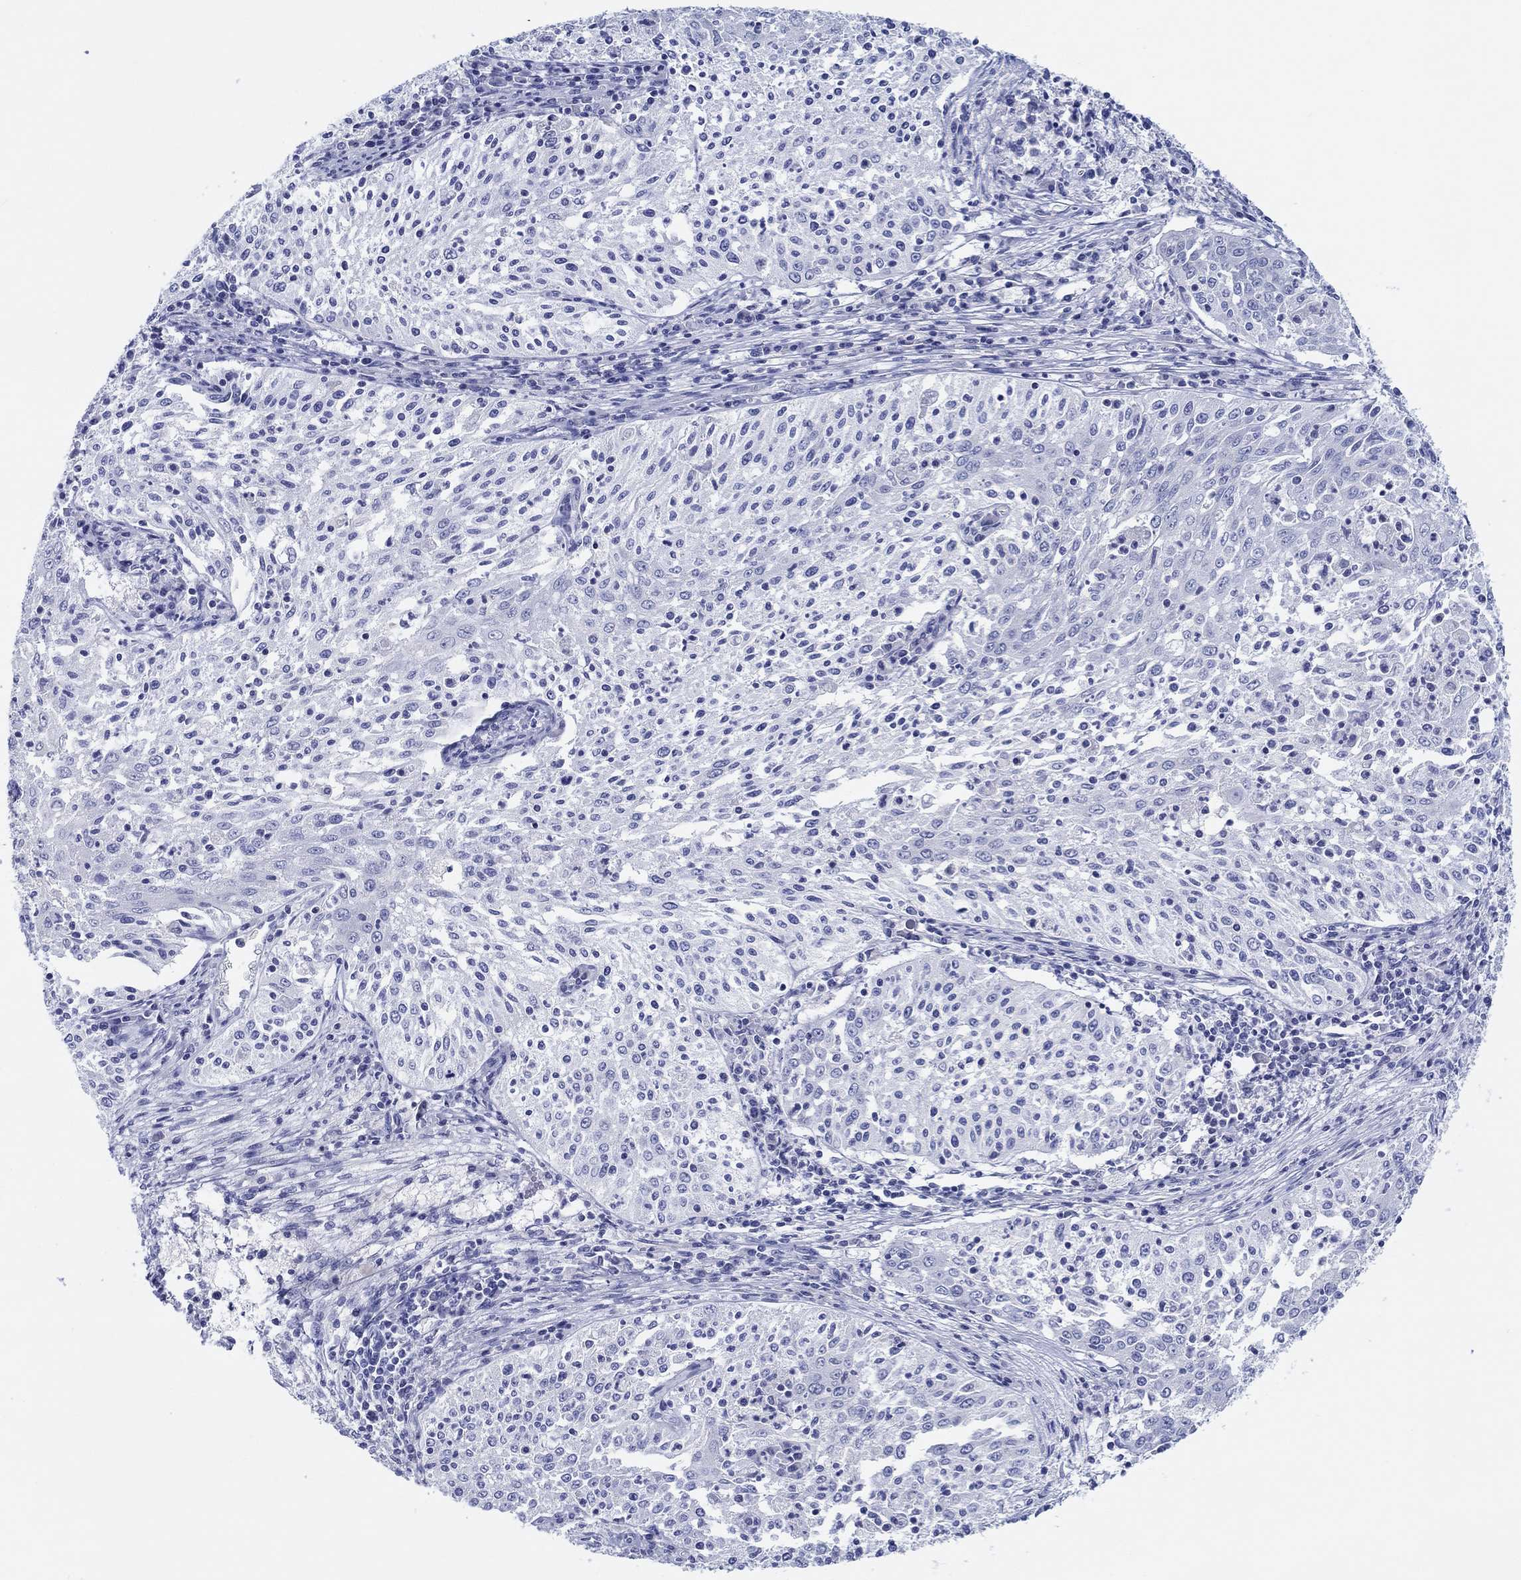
{"staining": {"intensity": "negative", "quantity": "none", "location": "none"}, "tissue": "cervical cancer", "cell_type": "Tumor cells", "image_type": "cancer", "snomed": [{"axis": "morphology", "description": "Squamous cell carcinoma, NOS"}, {"axis": "topography", "description": "Cervix"}], "caption": "The immunohistochemistry (IHC) photomicrograph has no significant expression in tumor cells of cervical squamous cell carcinoma tissue.", "gene": "HAPLN4", "patient": {"sex": "female", "age": 41}}